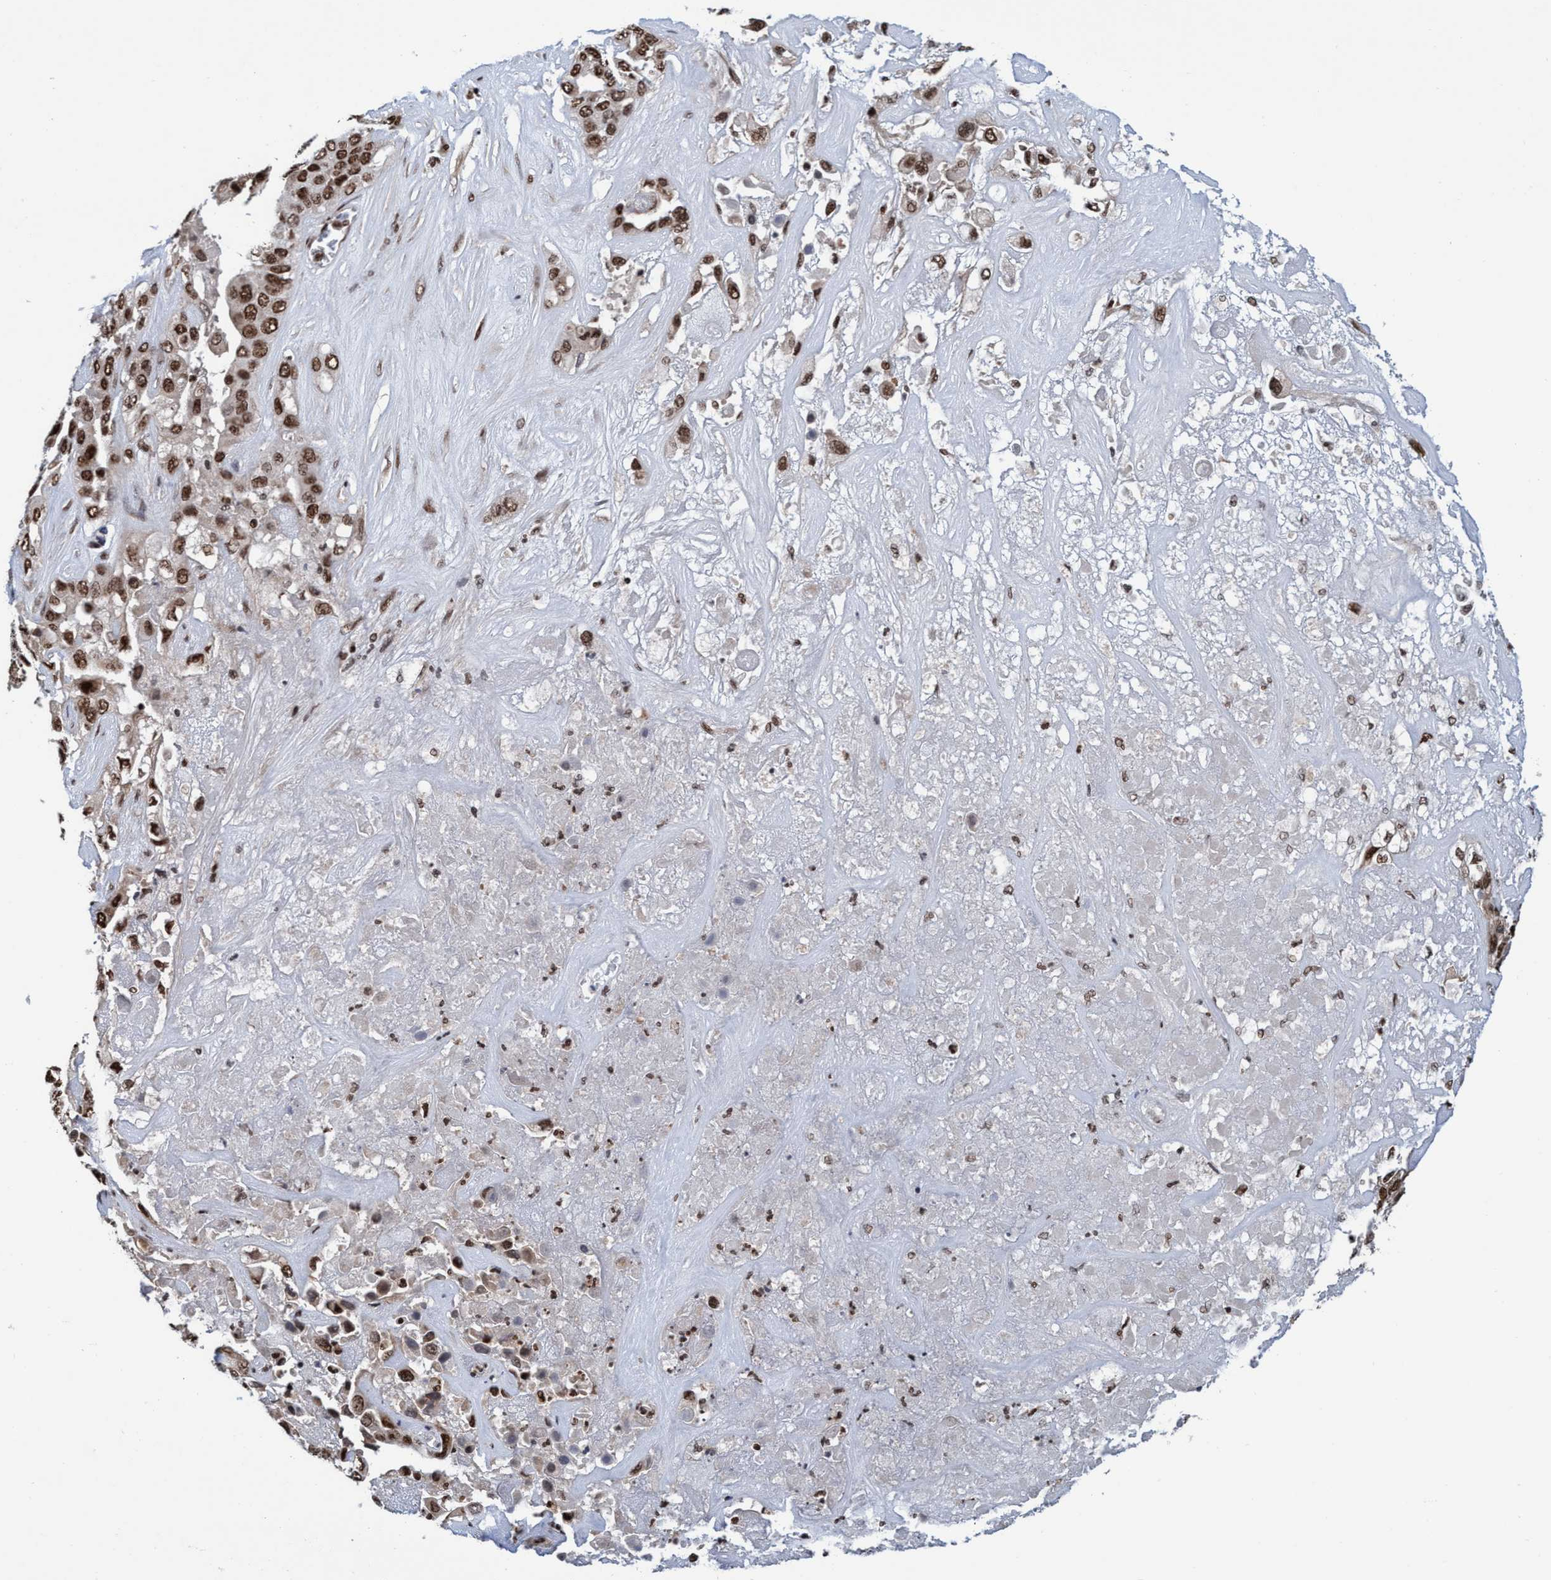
{"staining": {"intensity": "moderate", "quantity": ">75%", "location": "nuclear"}, "tissue": "liver cancer", "cell_type": "Tumor cells", "image_type": "cancer", "snomed": [{"axis": "morphology", "description": "Cholangiocarcinoma"}, {"axis": "topography", "description": "Liver"}], "caption": "The micrograph displays staining of liver cancer, revealing moderate nuclear protein staining (brown color) within tumor cells.", "gene": "TOPBP1", "patient": {"sex": "female", "age": 52}}